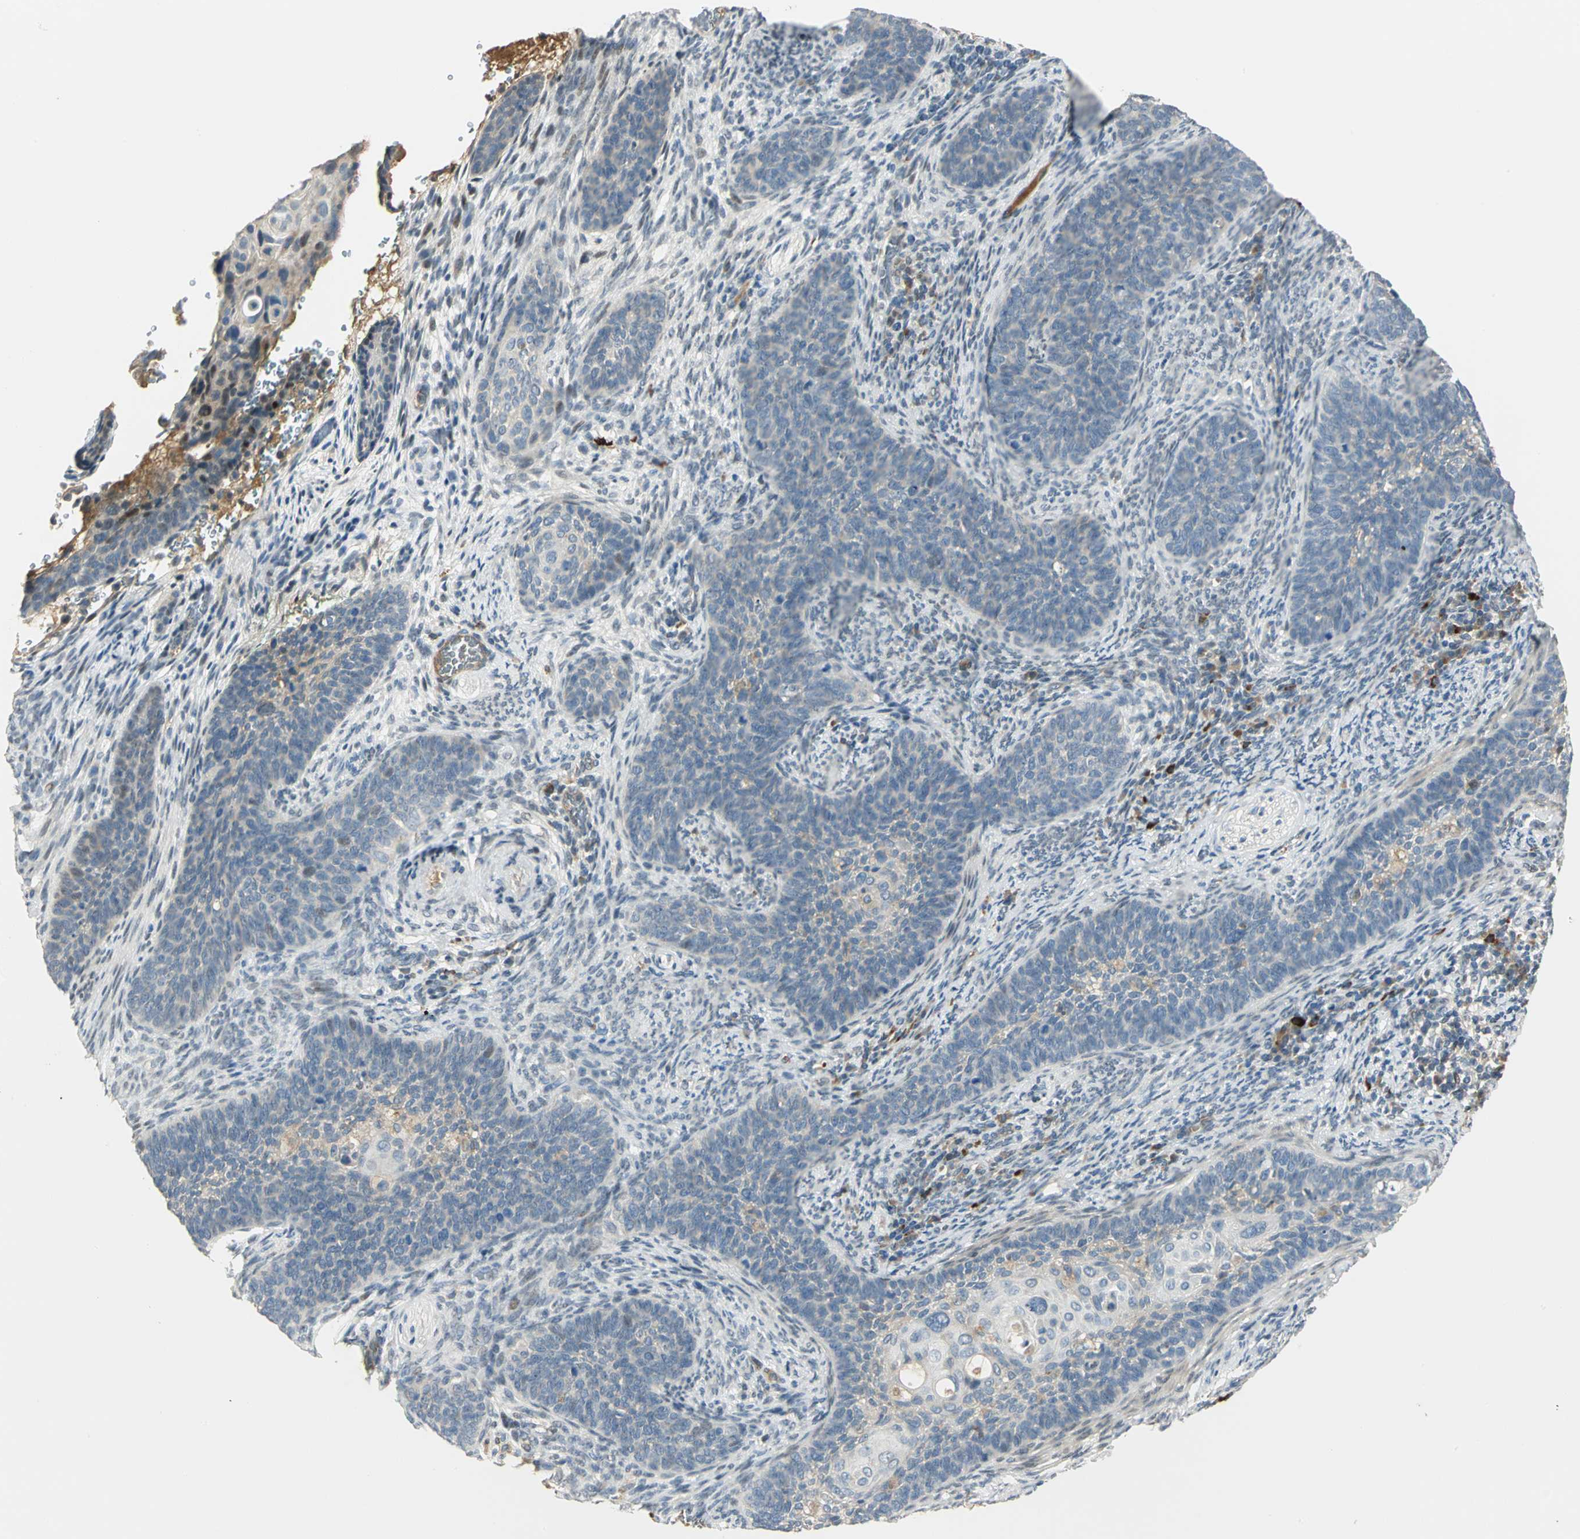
{"staining": {"intensity": "negative", "quantity": "none", "location": "none"}, "tissue": "cervical cancer", "cell_type": "Tumor cells", "image_type": "cancer", "snomed": [{"axis": "morphology", "description": "Squamous cell carcinoma, NOS"}, {"axis": "topography", "description": "Cervix"}], "caption": "Cervical squamous cell carcinoma stained for a protein using immunohistochemistry (IHC) displays no expression tumor cells.", "gene": "PROC", "patient": {"sex": "female", "age": 33}}